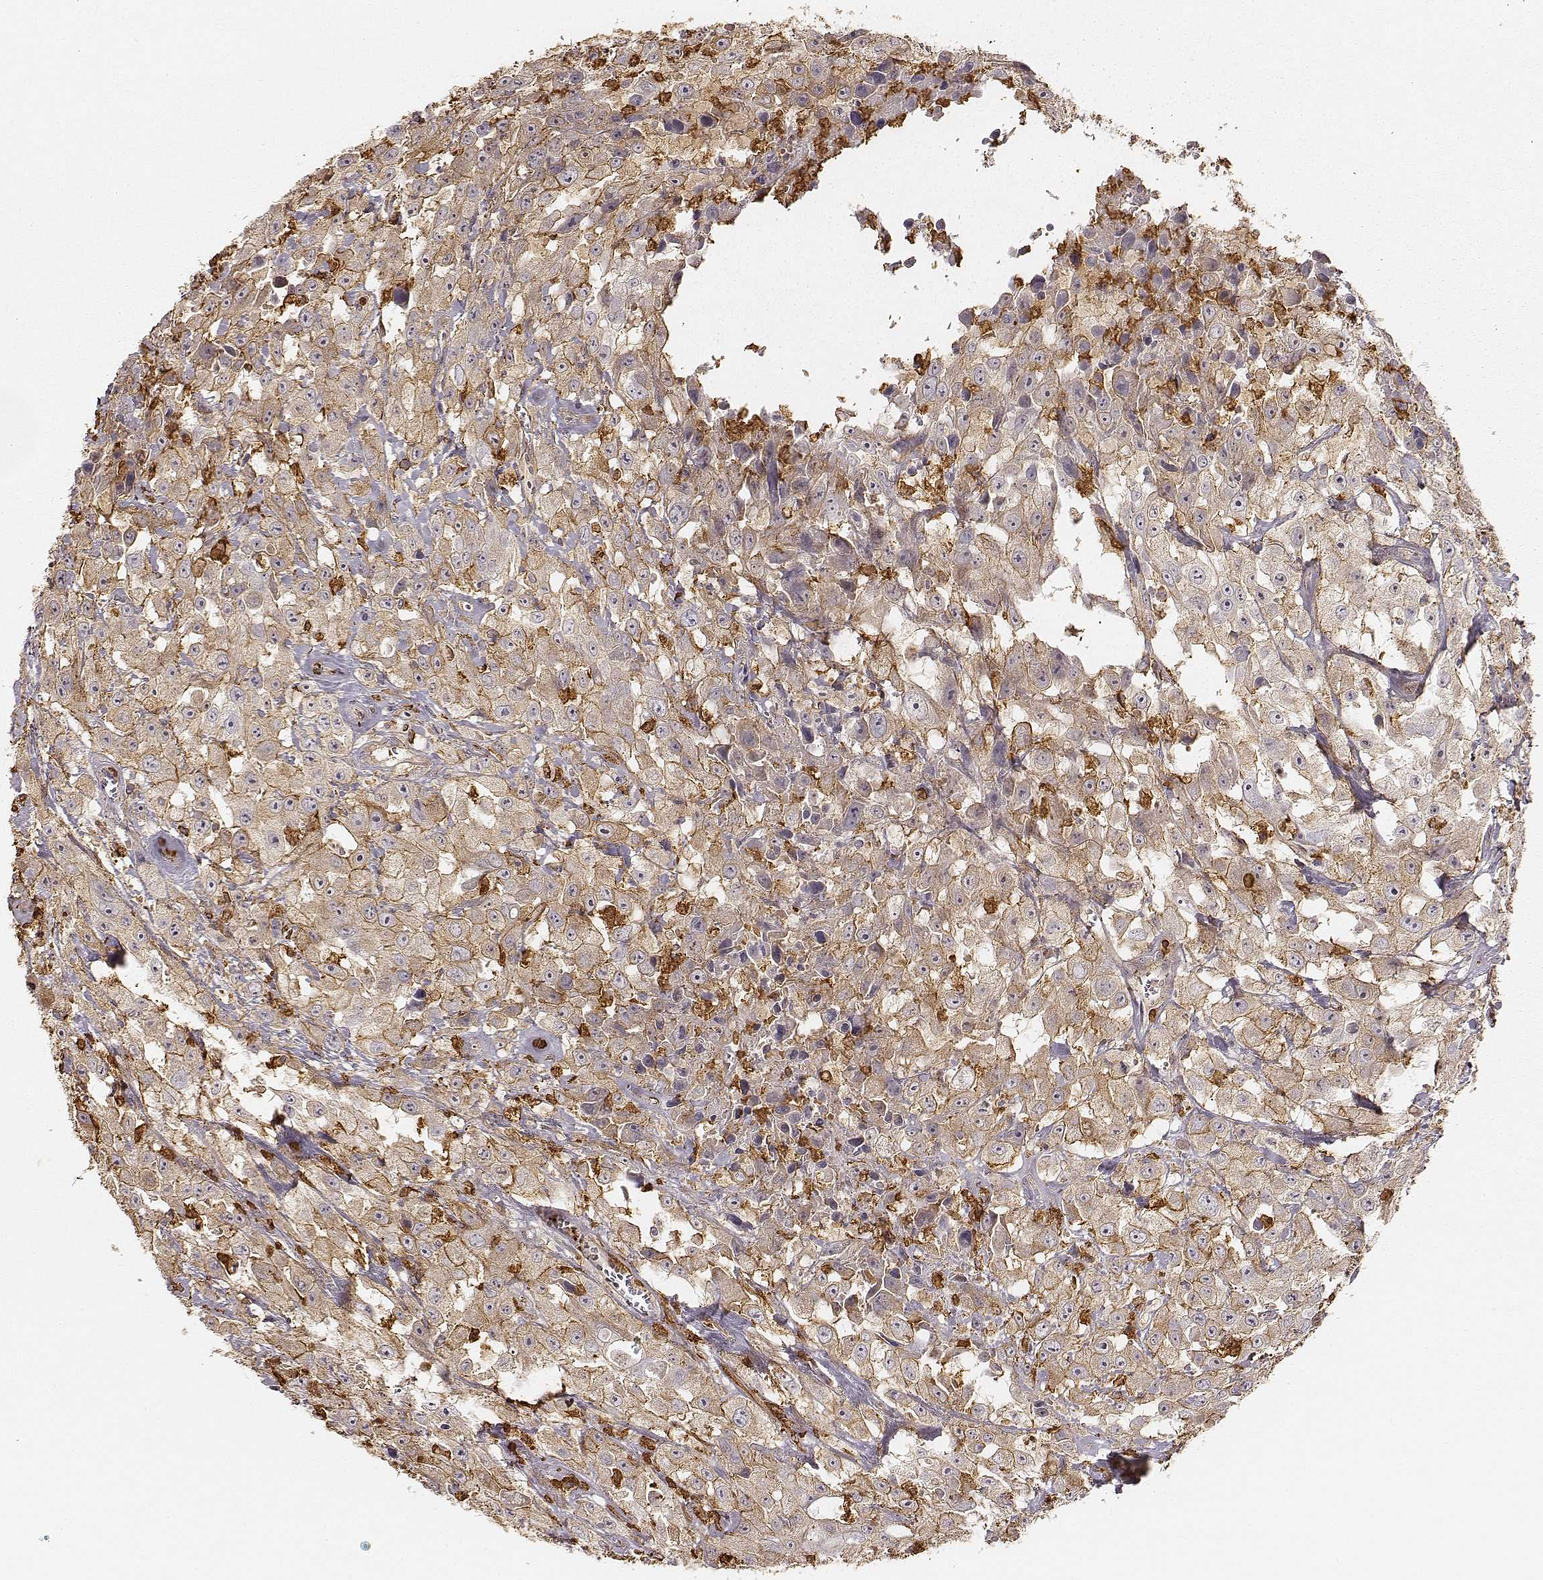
{"staining": {"intensity": "moderate", "quantity": "<25%", "location": "cytoplasmic/membranous"}, "tissue": "urothelial cancer", "cell_type": "Tumor cells", "image_type": "cancer", "snomed": [{"axis": "morphology", "description": "Urothelial carcinoma, High grade"}, {"axis": "topography", "description": "Urinary bladder"}], "caption": "About <25% of tumor cells in human high-grade urothelial carcinoma exhibit moderate cytoplasmic/membranous protein positivity as visualized by brown immunohistochemical staining.", "gene": "ZYX", "patient": {"sex": "male", "age": 79}}